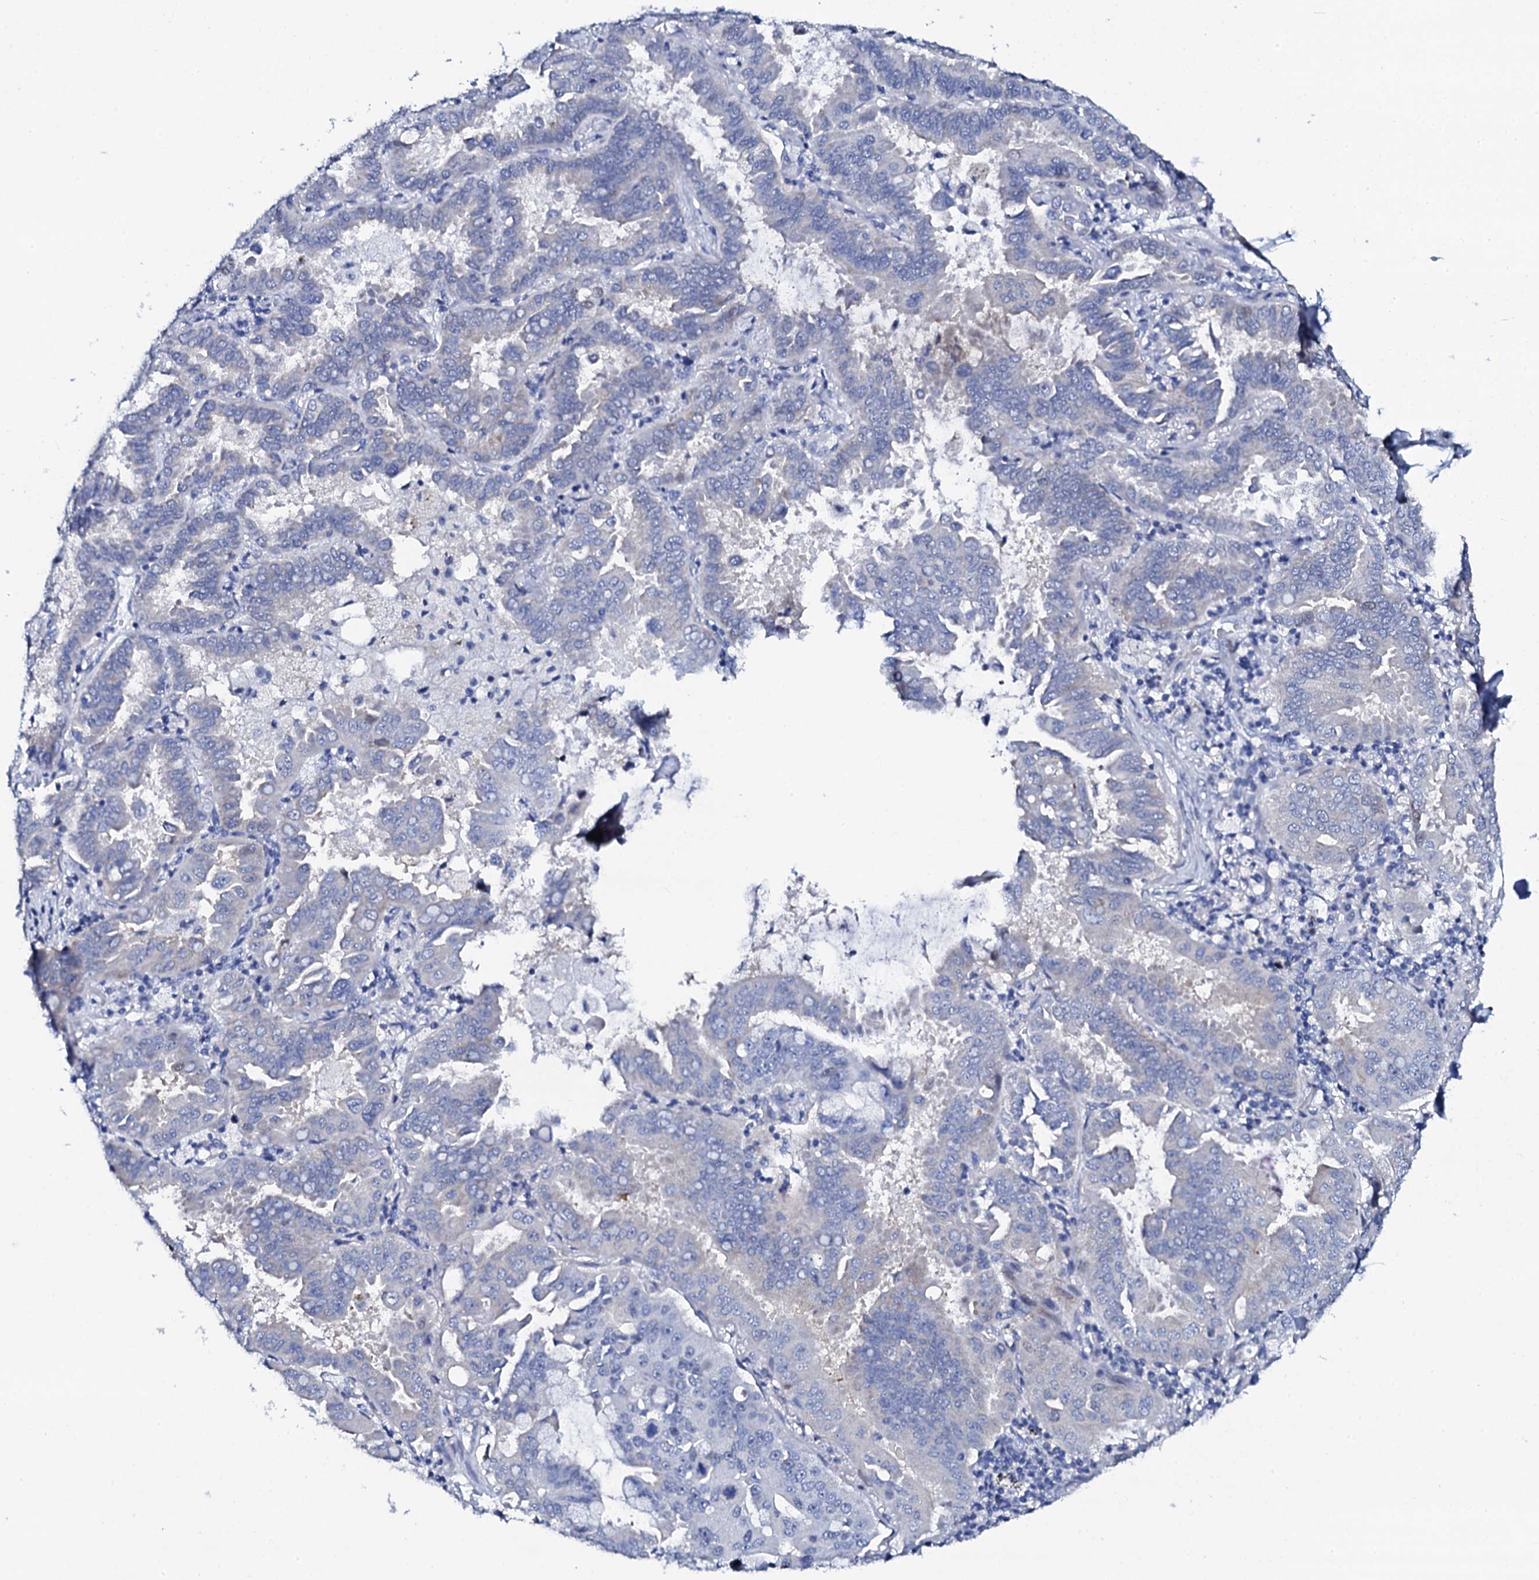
{"staining": {"intensity": "negative", "quantity": "none", "location": "none"}, "tissue": "lung cancer", "cell_type": "Tumor cells", "image_type": "cancer", "snomed": [{"axis": "morphology", "description": "Adenocarcinoma, NOS"}, {"axis": "topography", "description": "Lung"}], "caption": "This is an IHC micrograph of lung adenocarcinoma. There is no positivity in tumor cells.", "gene": "NUDT13", "patient": {"sex": "male", "age": 64}}